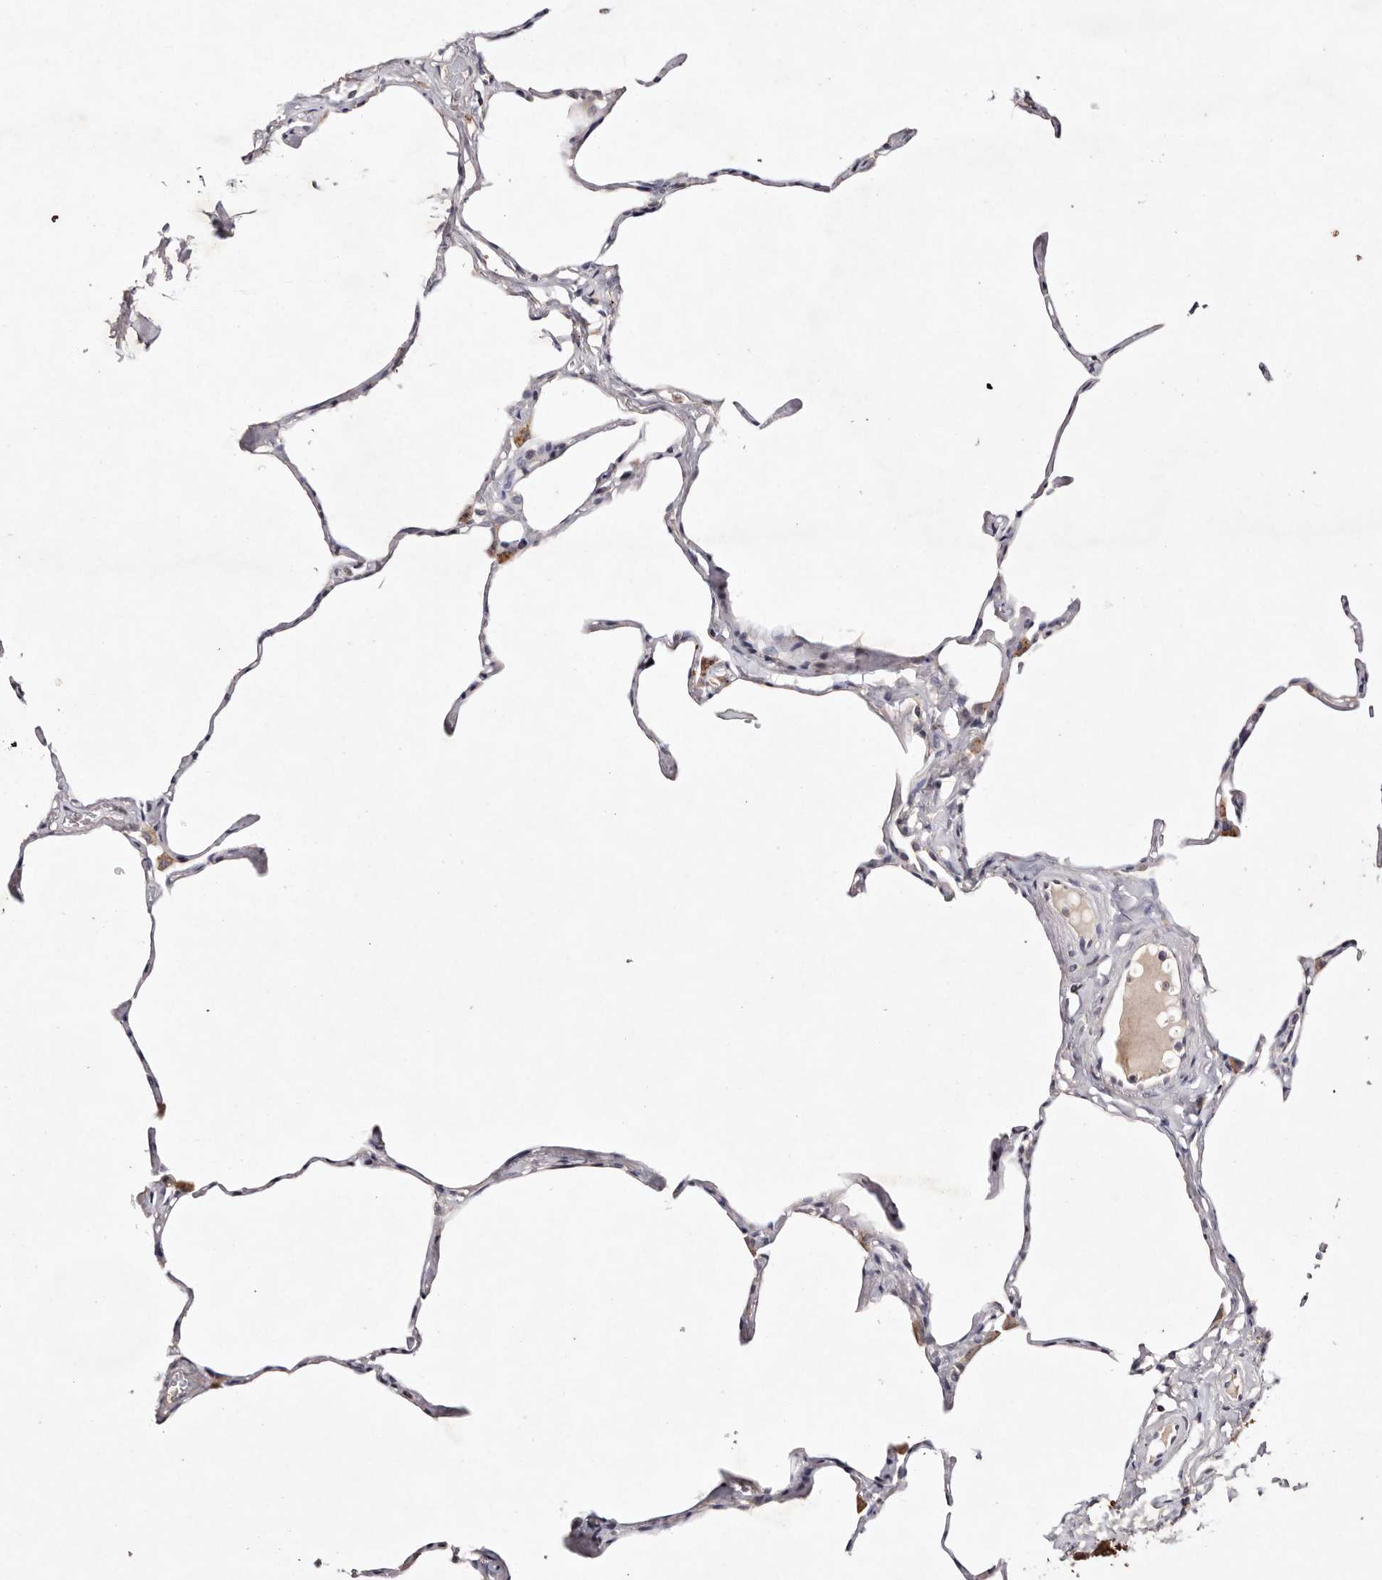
{"staining": {"intensity": "negative", "quantity": "none", "location": "none"}, "tissue": "lung", "cell_type": "Alveolar cells", "image_type": "normal", "snomed": [{"axis": "morphology", "description": "Normal tissue, NOS"}, {"axis": "topography", "description": "Lung"}], "caption": "This histopathology image is of unremarkable lung stained with immunohistochemistry to label a protein in brown with the nuclei are counter-stained blue. There is no expression in alveolar cells. (DAB (3,3'-diaminobenzidine) IHC visualized using brightfield microscopy, high magnification).", "gene": "TSC2", "patient": {"sex": "male", "age": 65}}